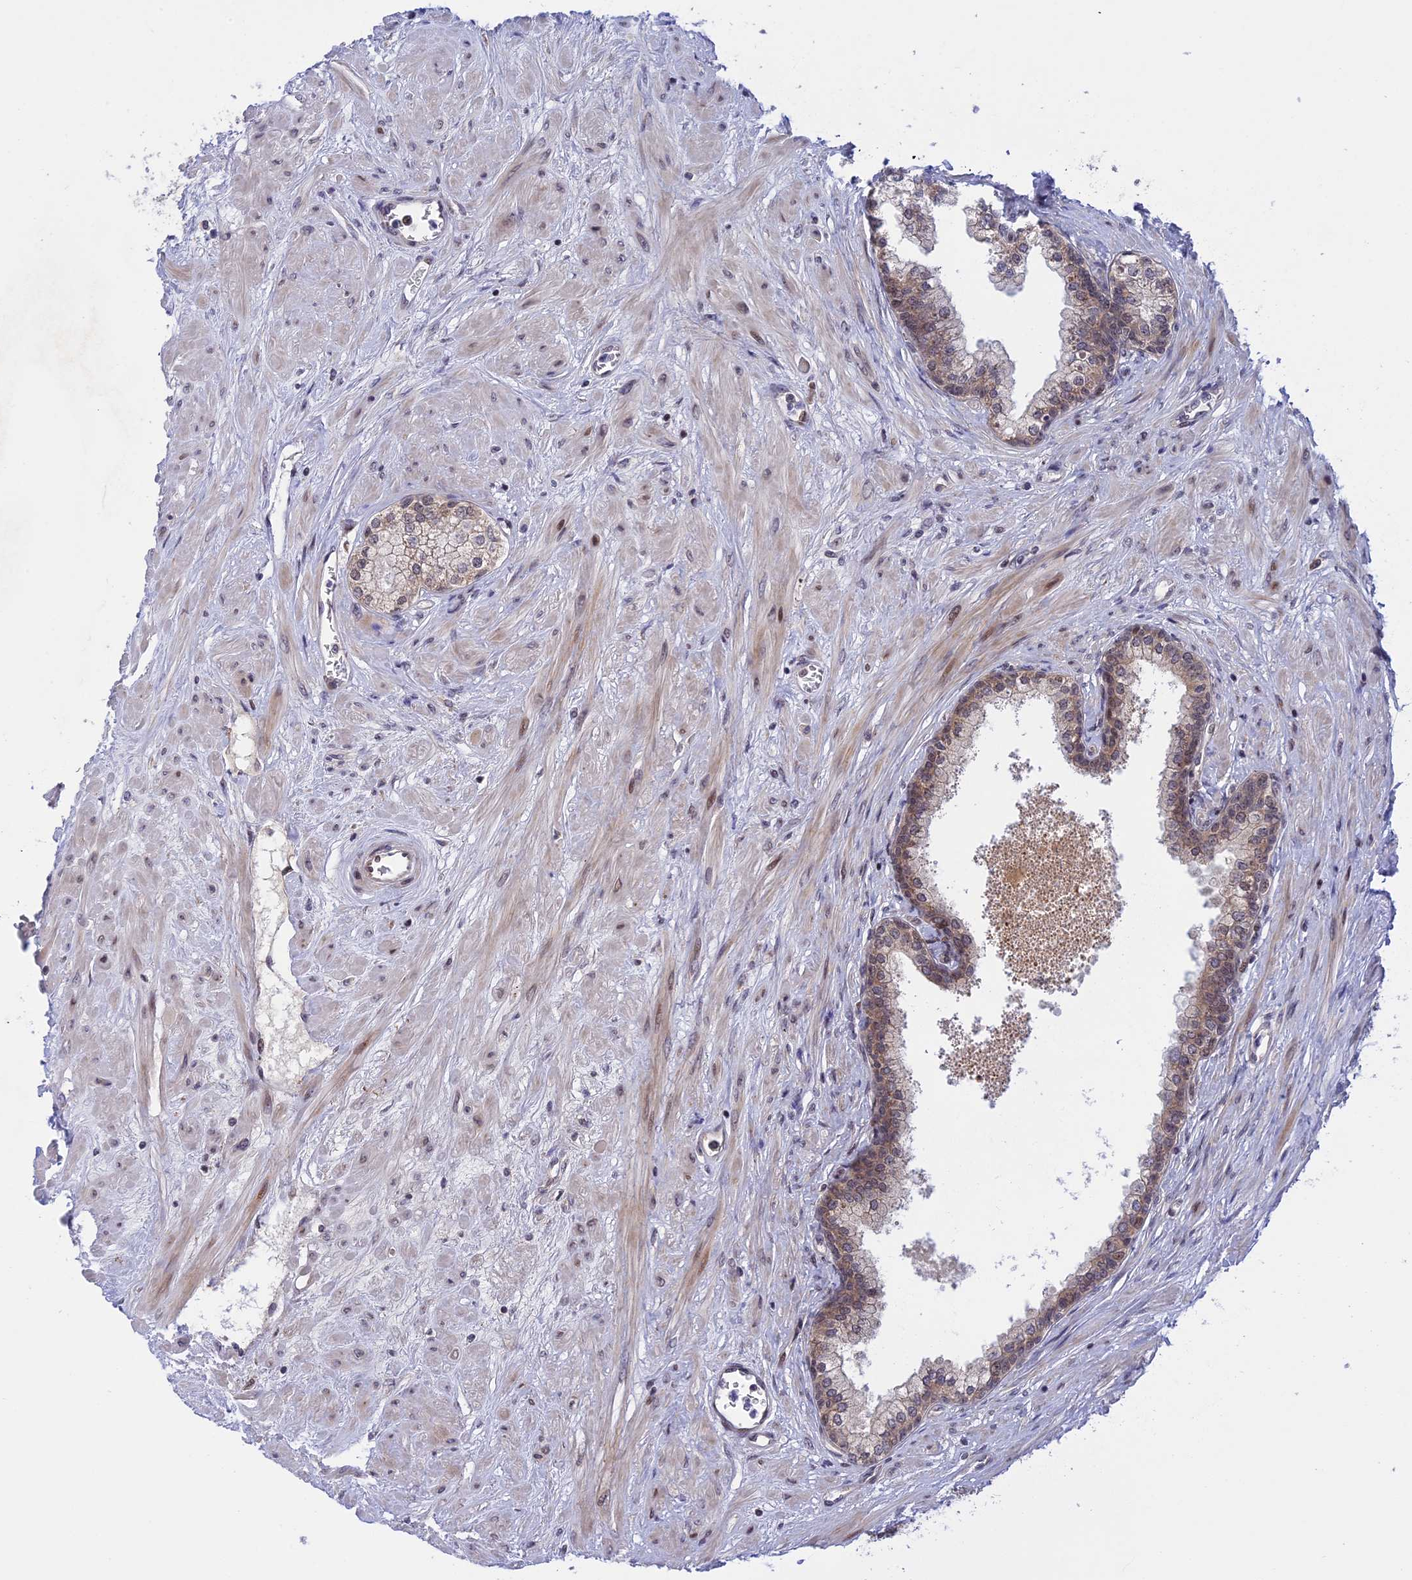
{"staining": {"intensity": "weak", "quantity": "25%-75%", "location": "cytoplasmic/membranous"}, "tissue": "prostate", "cell_type": "Glandular cells", "image_type": "normal", "snomed": [{"axis": "morphology", "description": "Normal tissue, NOS"}, {"axis": "topography", "description": "Prostate"}], "caption": "An IHC histopathology image of benign tissue is shown. Protein staining in brown highlights weak cytoplasmic/membranous positivity in prostate within glandular cells. The staining is performed using DAB (3,3'-diaminobenzidine) brown chromogen to label protein expression. The nuclei are counter-stained blue using hematoxylin.", "gene": "POLR2C", "patient": {"sex": "male", "age": 60}}